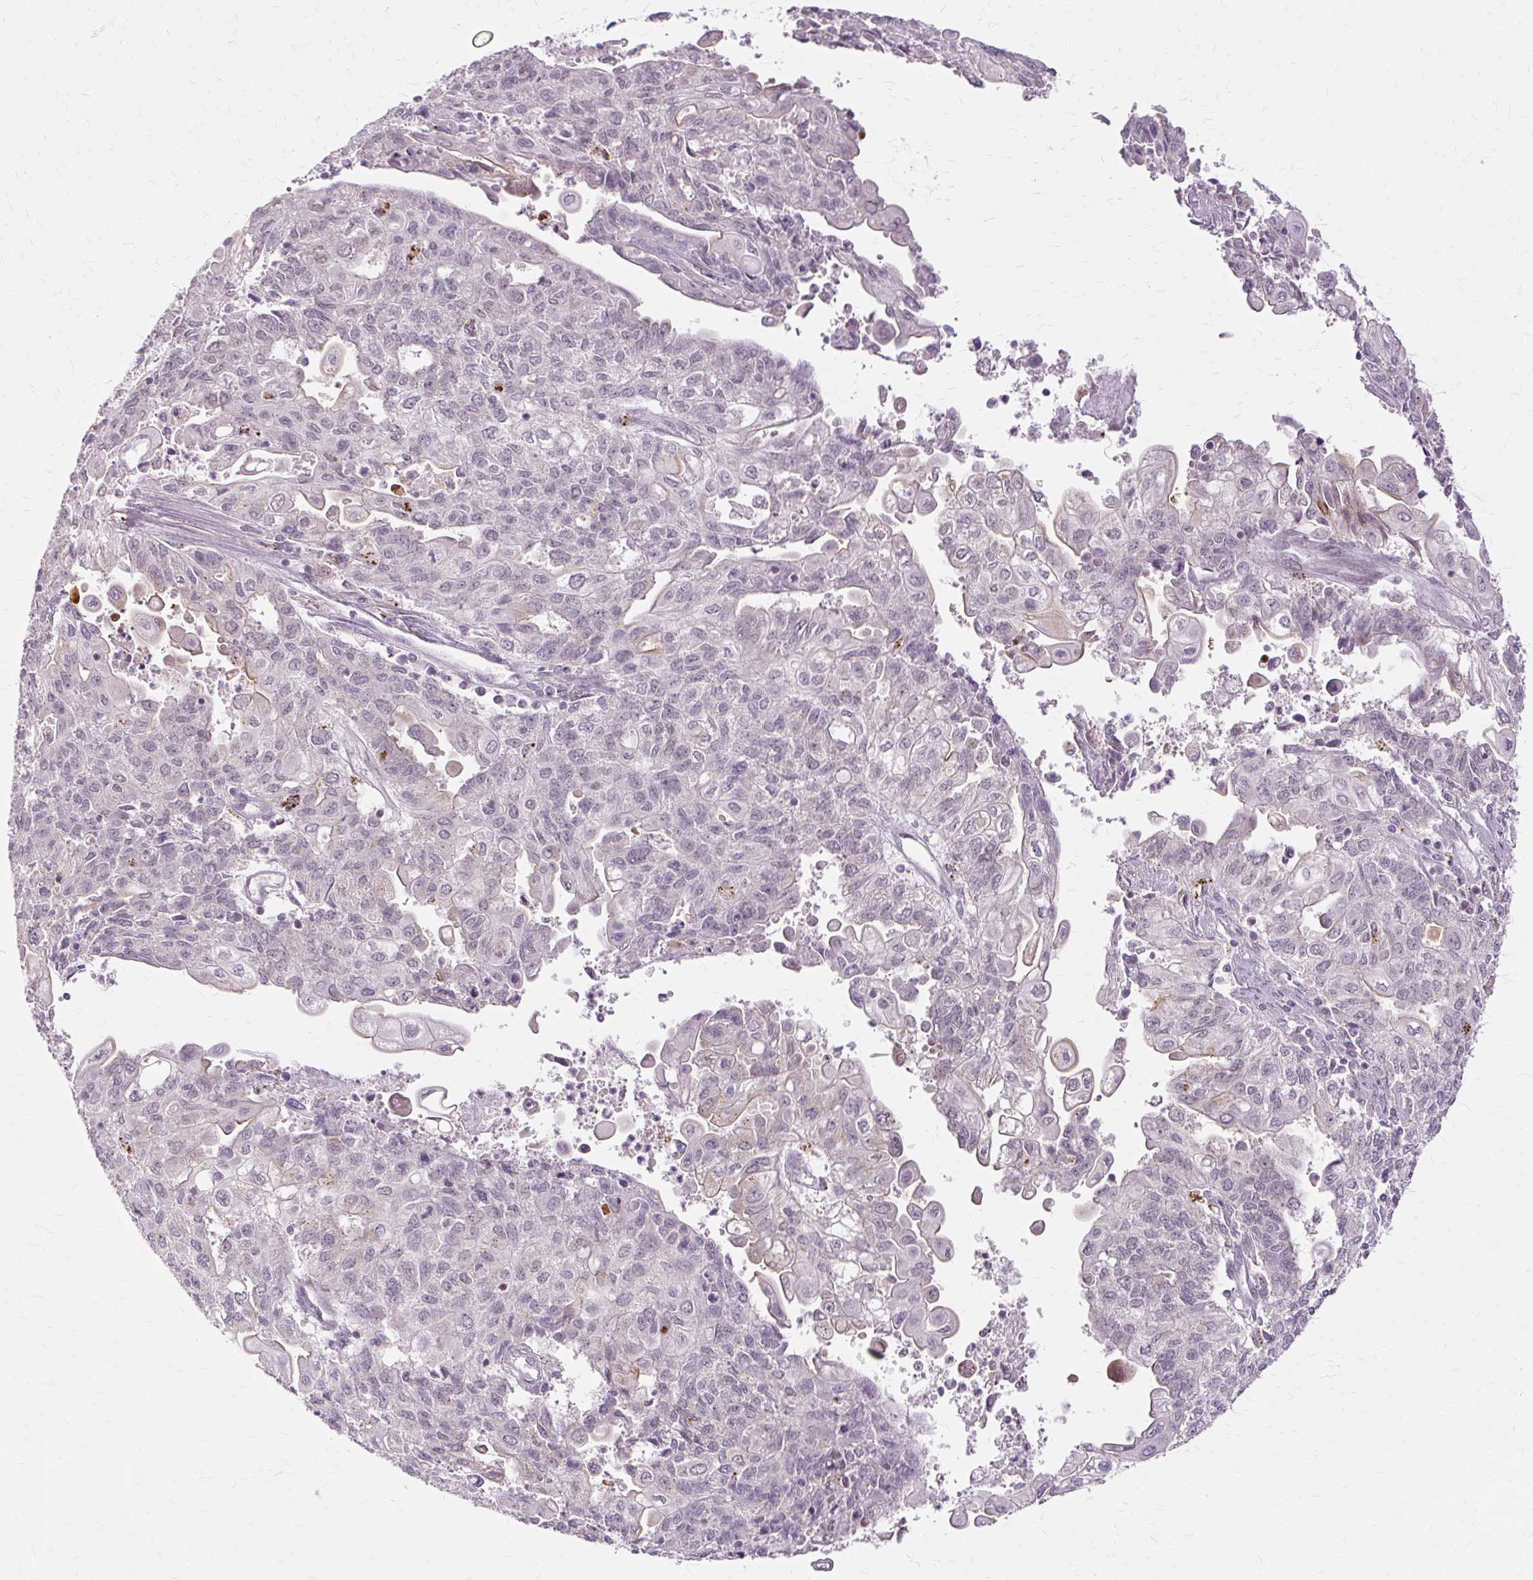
{"staining": {"intensity": "negative", "quantity": "none", "location": "none"}, "tissue": "endometrial cancer", "cell_type": "Tumor cells", "image_type": "cancer", "snomed": [{"axis": "morphology", "description": "Adenocarcinoma, NOS"}, {"axis": "topography", "description": "Endometrium"}], "caption": "A high-resolution photomicrograph shows IHC staining of endometrial adenocarcinoma, which demonstrates no significant expression in tumor cells. (Stains: DAB (3,3'-diaminobenzidine) immunohistochemistry (IHC) with hematoxylin counter stain, Microscopy: brightfield microscopy at high magnification).", "gene": "MMACHC", "patient": {"sex": "female", "age": 54}}